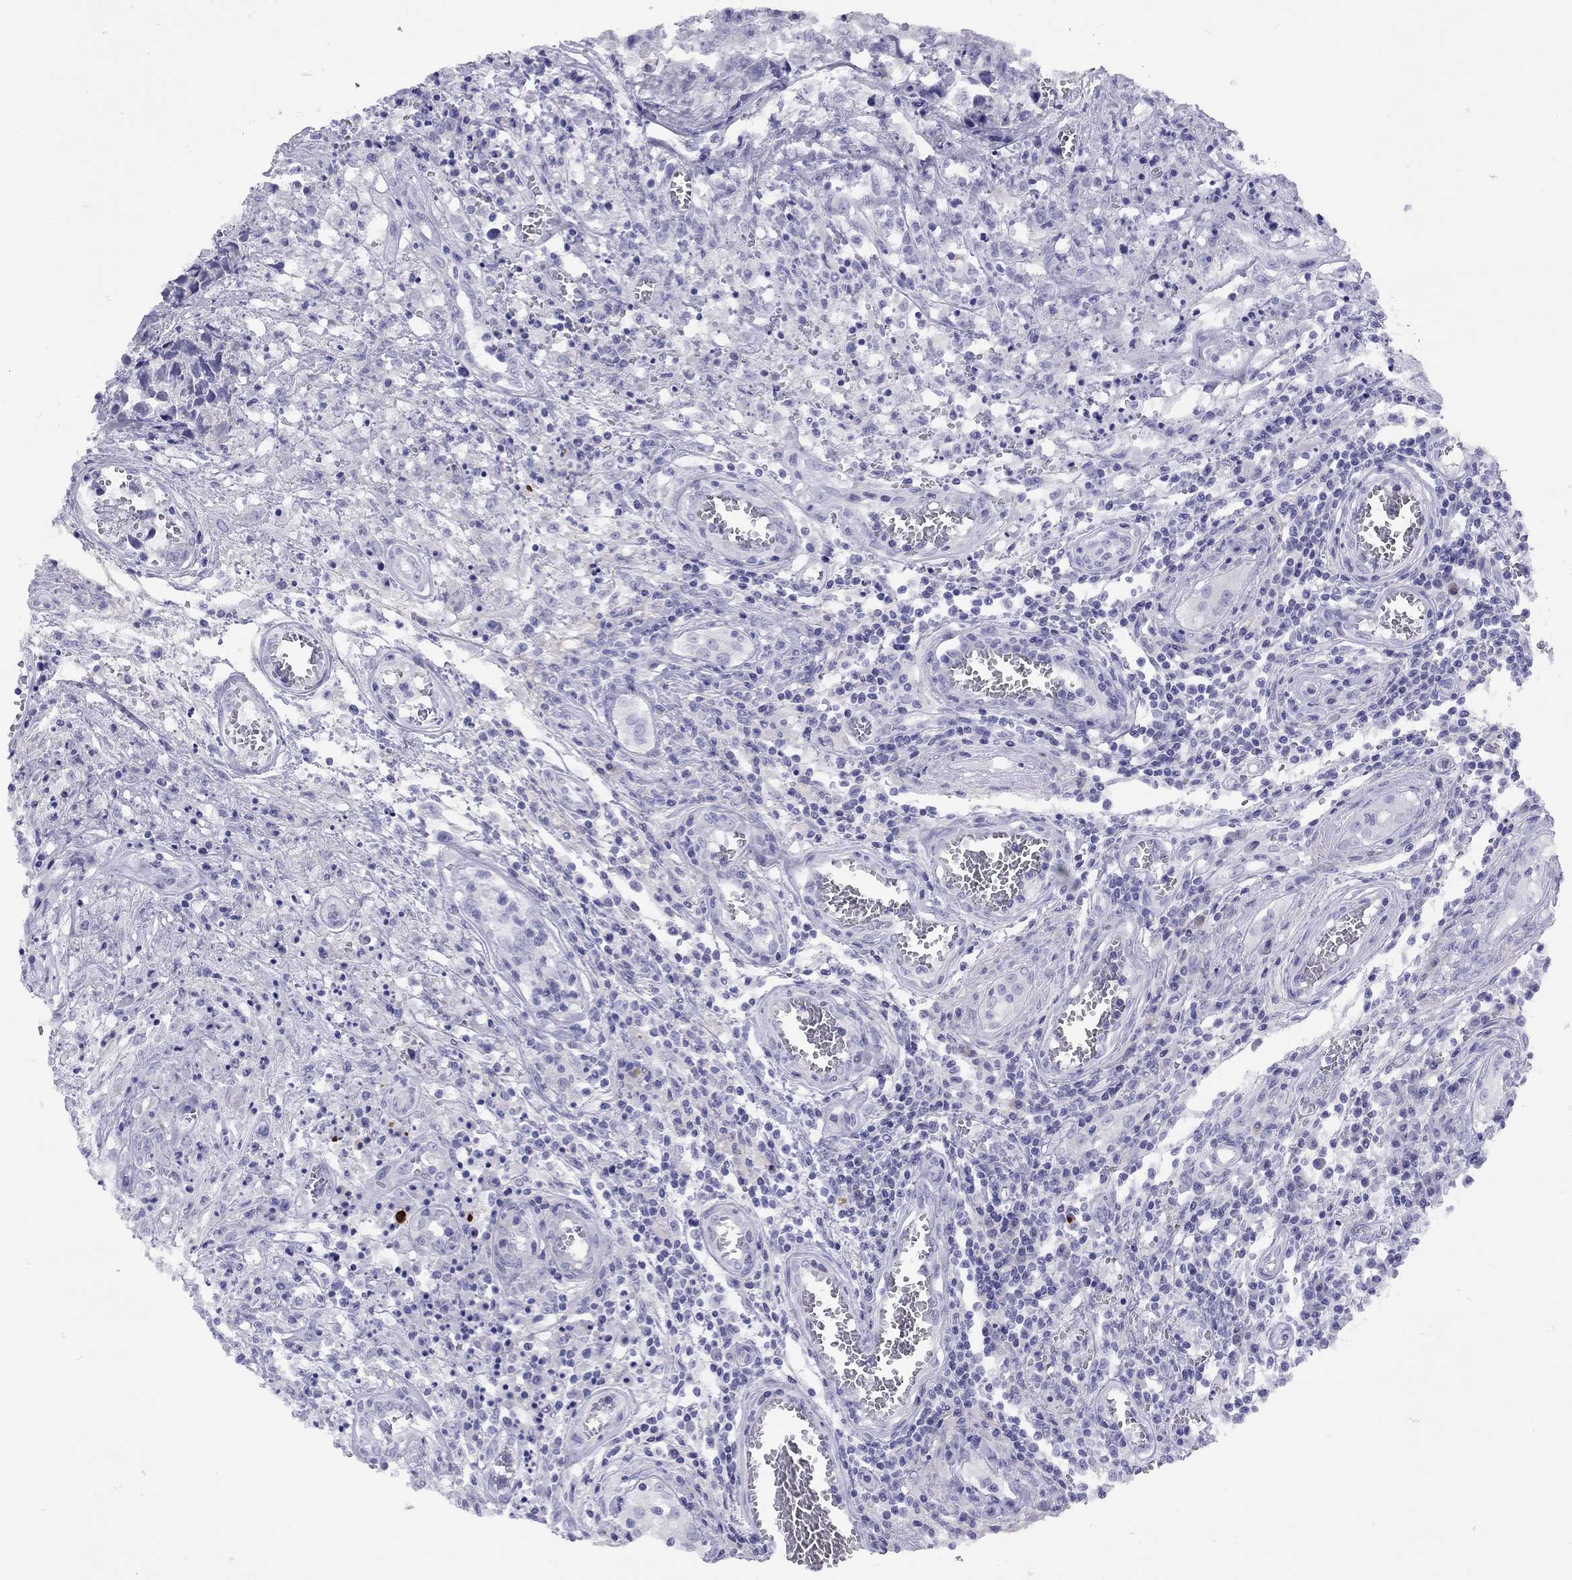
{"staining": {"intensity": "negative", "quantity": "none", "location": "none"}, "tissue": "testis cancer", "cell_type": "Tumor cells", "image_type": "cancer", "snomed": [{"axis": "morphology", "description": "Carcinoma, Embryonal, NOS"}, {"axis": "topography", "description": "Testis"}], "caption": "Human testis cancer (embryonal carcinoma) stained for a protein using IHC displays no staining in tumor cells.", "gene": "GRIA2", "patient": {"sex": "male", "age": 36}}